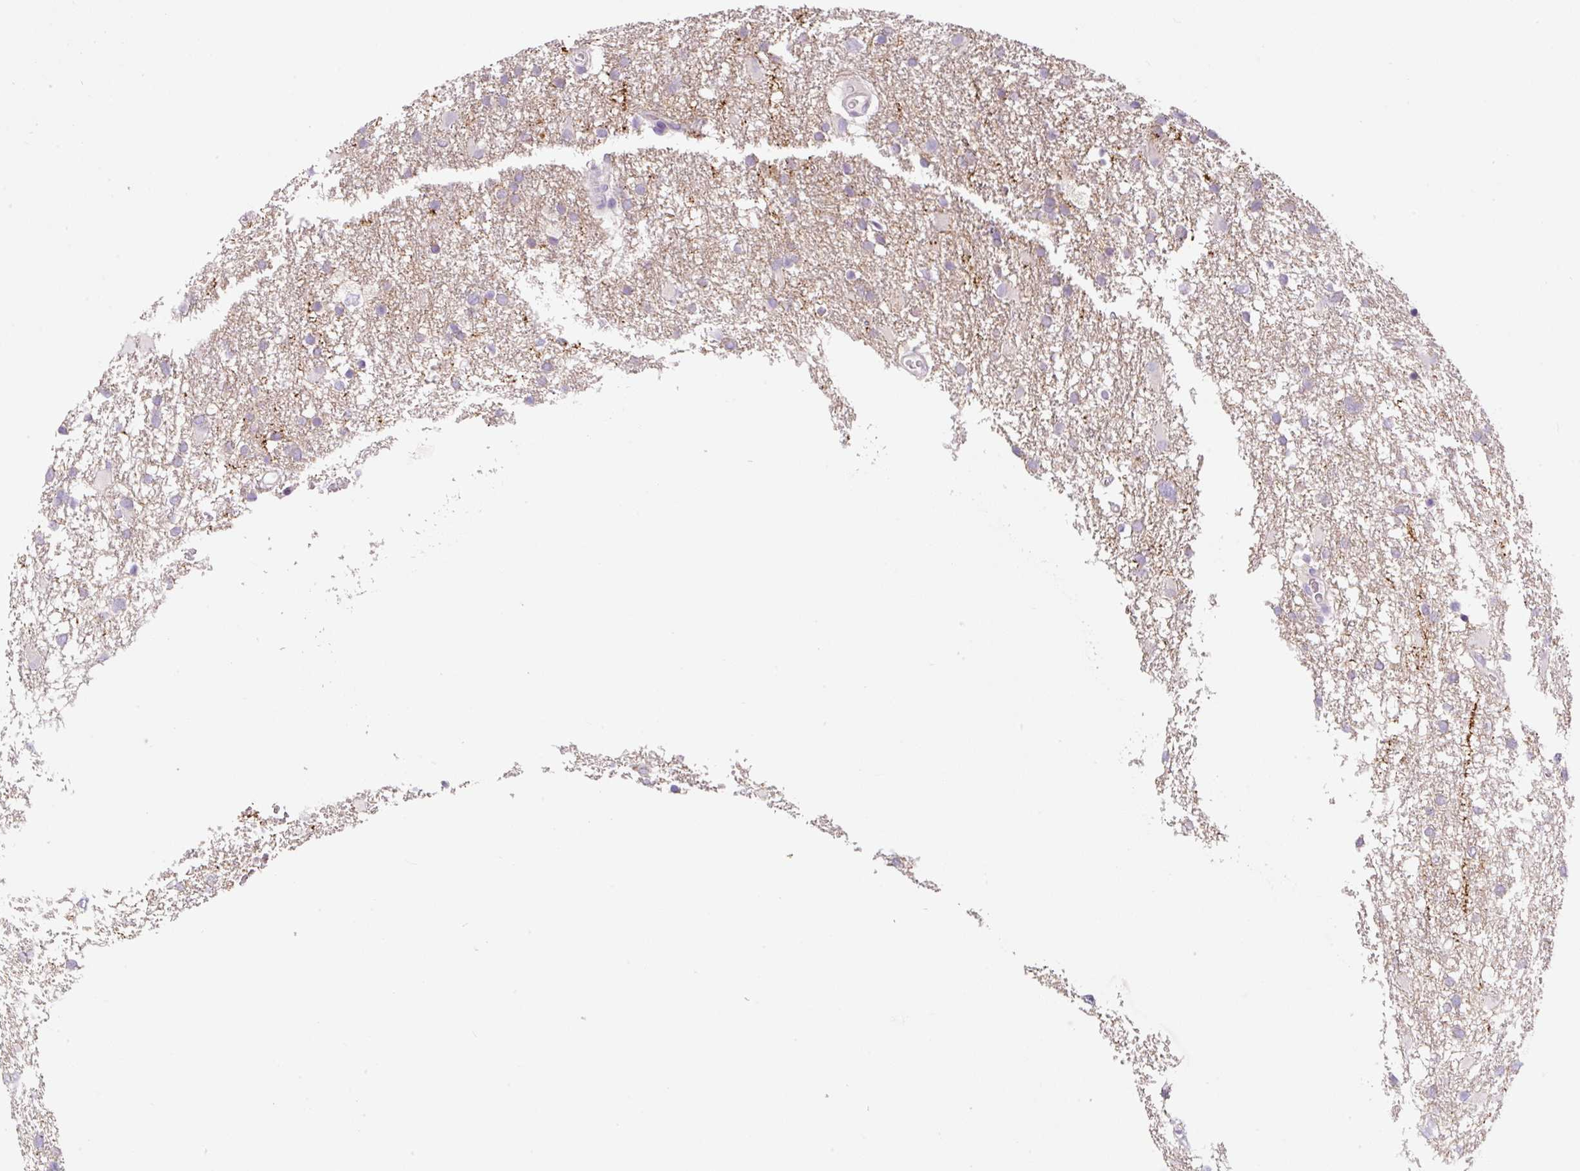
{"staining": {"intensity": "negative", "quantity": "none", "location": "none"}, "tissue": "glioma", "cell_type": "Tumor cells", "image_type": "cancer", "snomed": [{"axis": "morphology", "description": "Glioma, malignant, High grade"}, {"axis": "topography", "description": "Brain"}], "caption": "High power microscopy image of an IHC photomicrograph of glioma, revealing no significant positivity in tumor cells.", "gene": "SYP", "patient": {"sex": "male", "age": 61}}